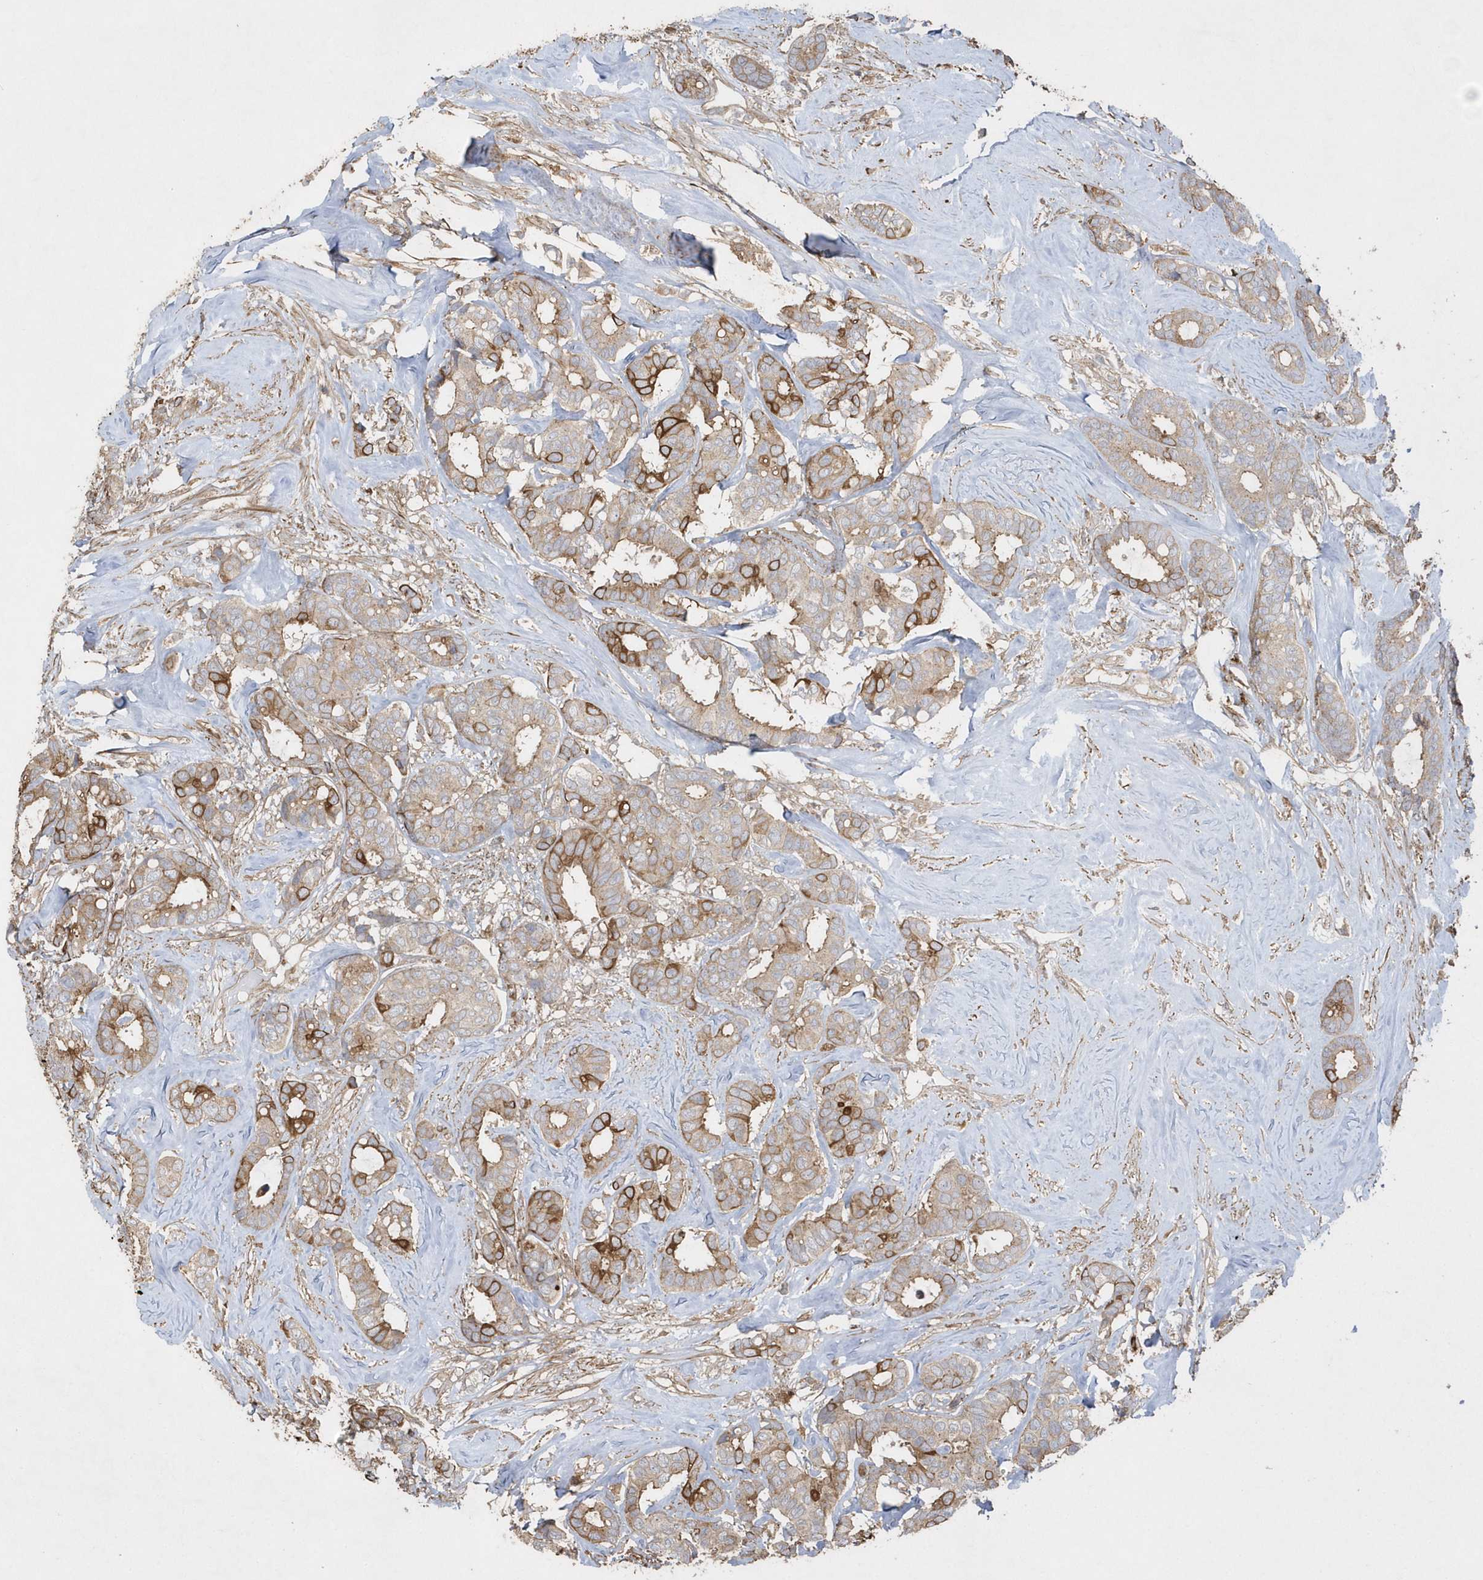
{"staining": {"intensity": "strong", "quantity": "<25%", "location": "cytoplasmic/membranous"}, "tissue": "breast cancer", "cell_type": "Tumor cells", "image_type": "cancer", "snomed": [{"axis": "morphology", "description": "Duct carcinoma"}, {"axis": "topography", "description": "Breast"}], "caption": "Protein staining displays strong cytoplasmic/membranous expression in approximately <25% of tumor cells in breast cancer (invasive ductal carcinoma). (Brightfield microscopy of DAB IHC at high magnification).", "gene": "SENP8", "patient": {"sex": "female", "age": 87}}